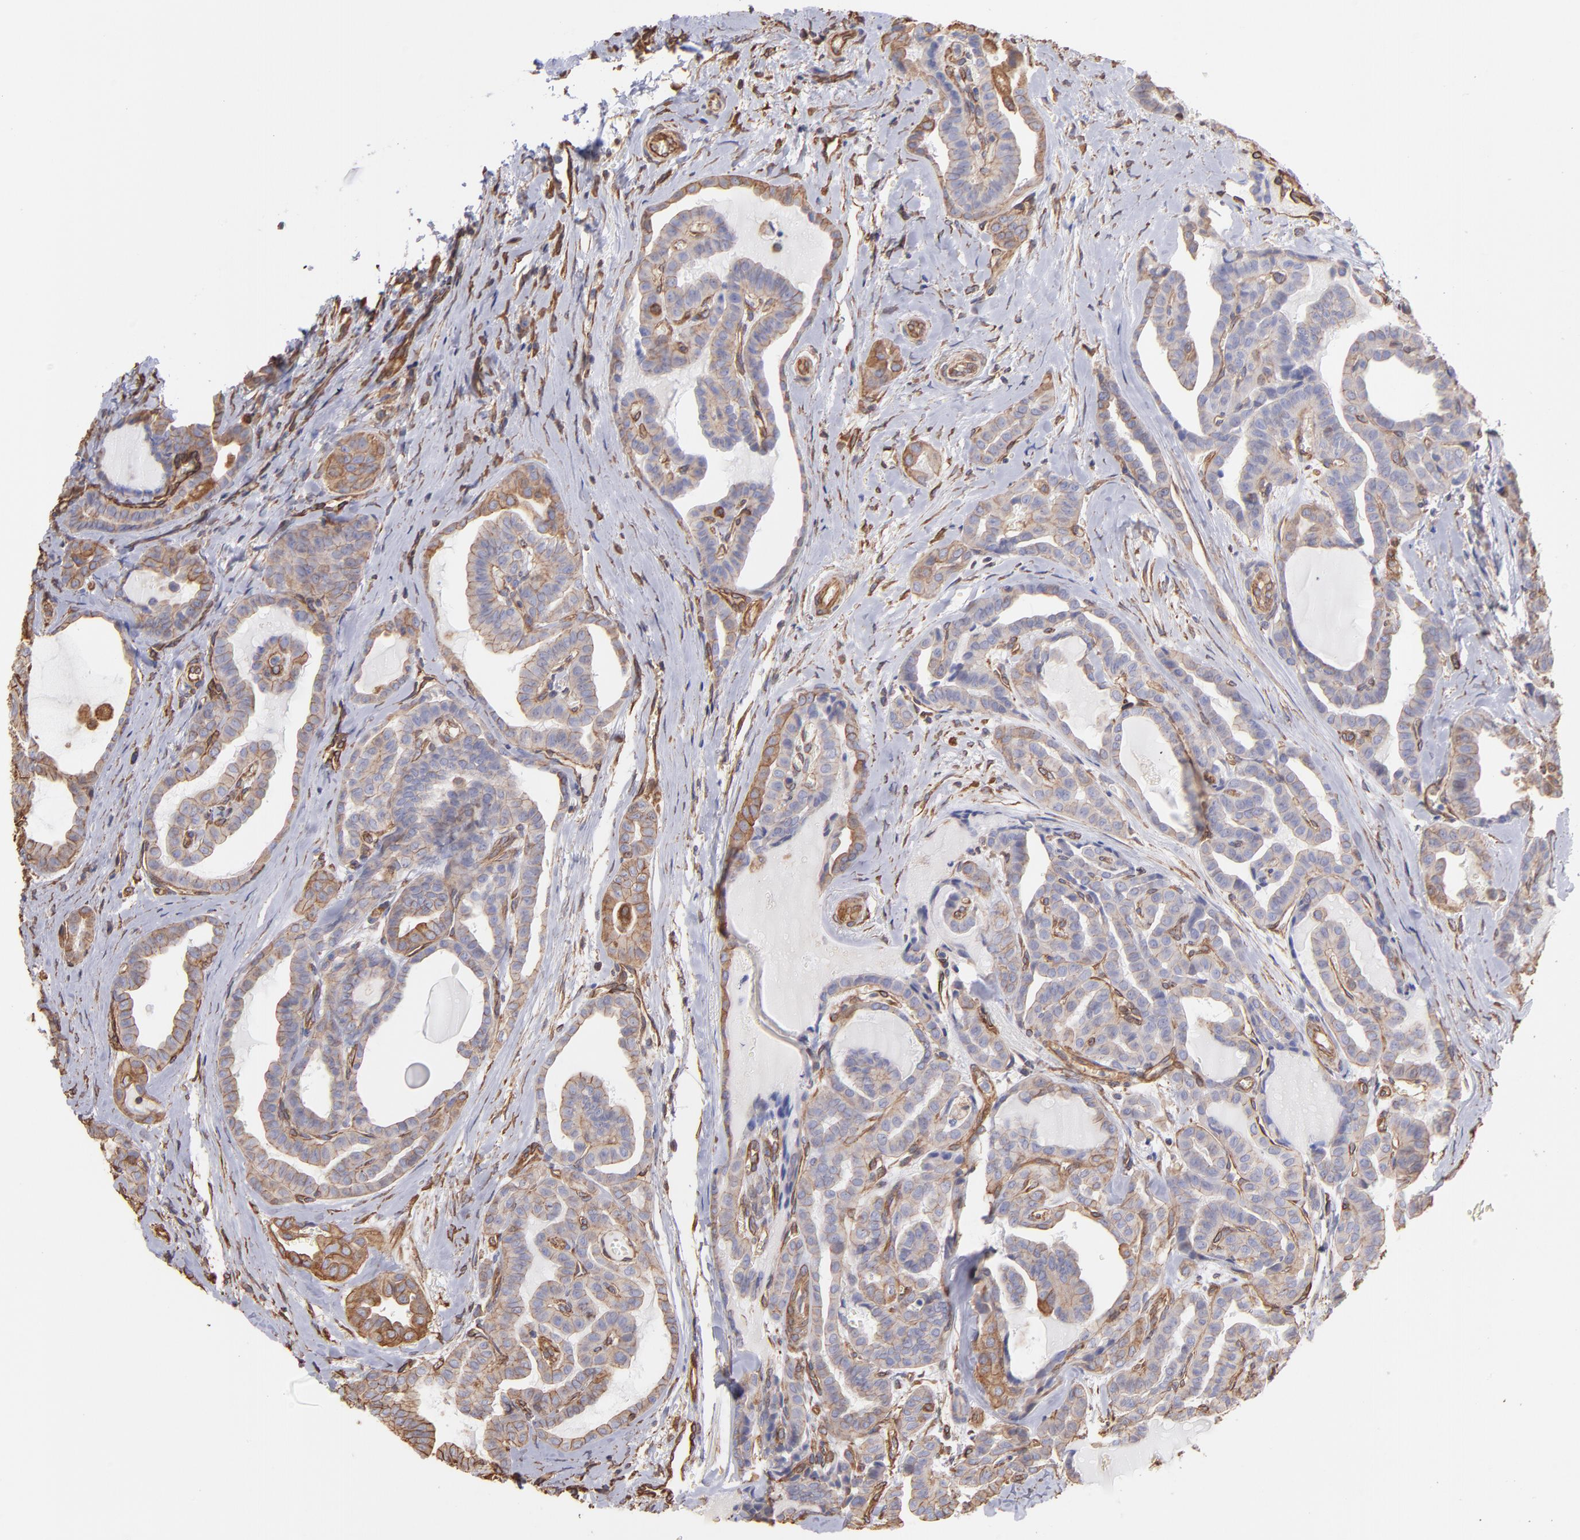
{"staining": {"intensity": "moderate", "quantity": ">75%", "location": "cytoplasmic/membranous"}, "tissue": "thyroid cancer", "cell_type": "Tumor cells", "image_type": "cancer", "snomed": [{"axis": "morphology", "description": "Carcinoma, NOS"}, {"axis": "topography", "description": "Thyroid gland"}], "caption": "Immunohistochemical staining of carcinoma (thyroid) displays medium levels of moderate cytoplasmic/membranous staining in about >75% of tumor cells. (Stains: DAB (3,3'-diaminobenzidine) in brown, nuclei in blue, Microscopy: brightfield microscopy at high magnification).", "gene": "PLEC", "patient": {"sex": "female", "age": 91}}